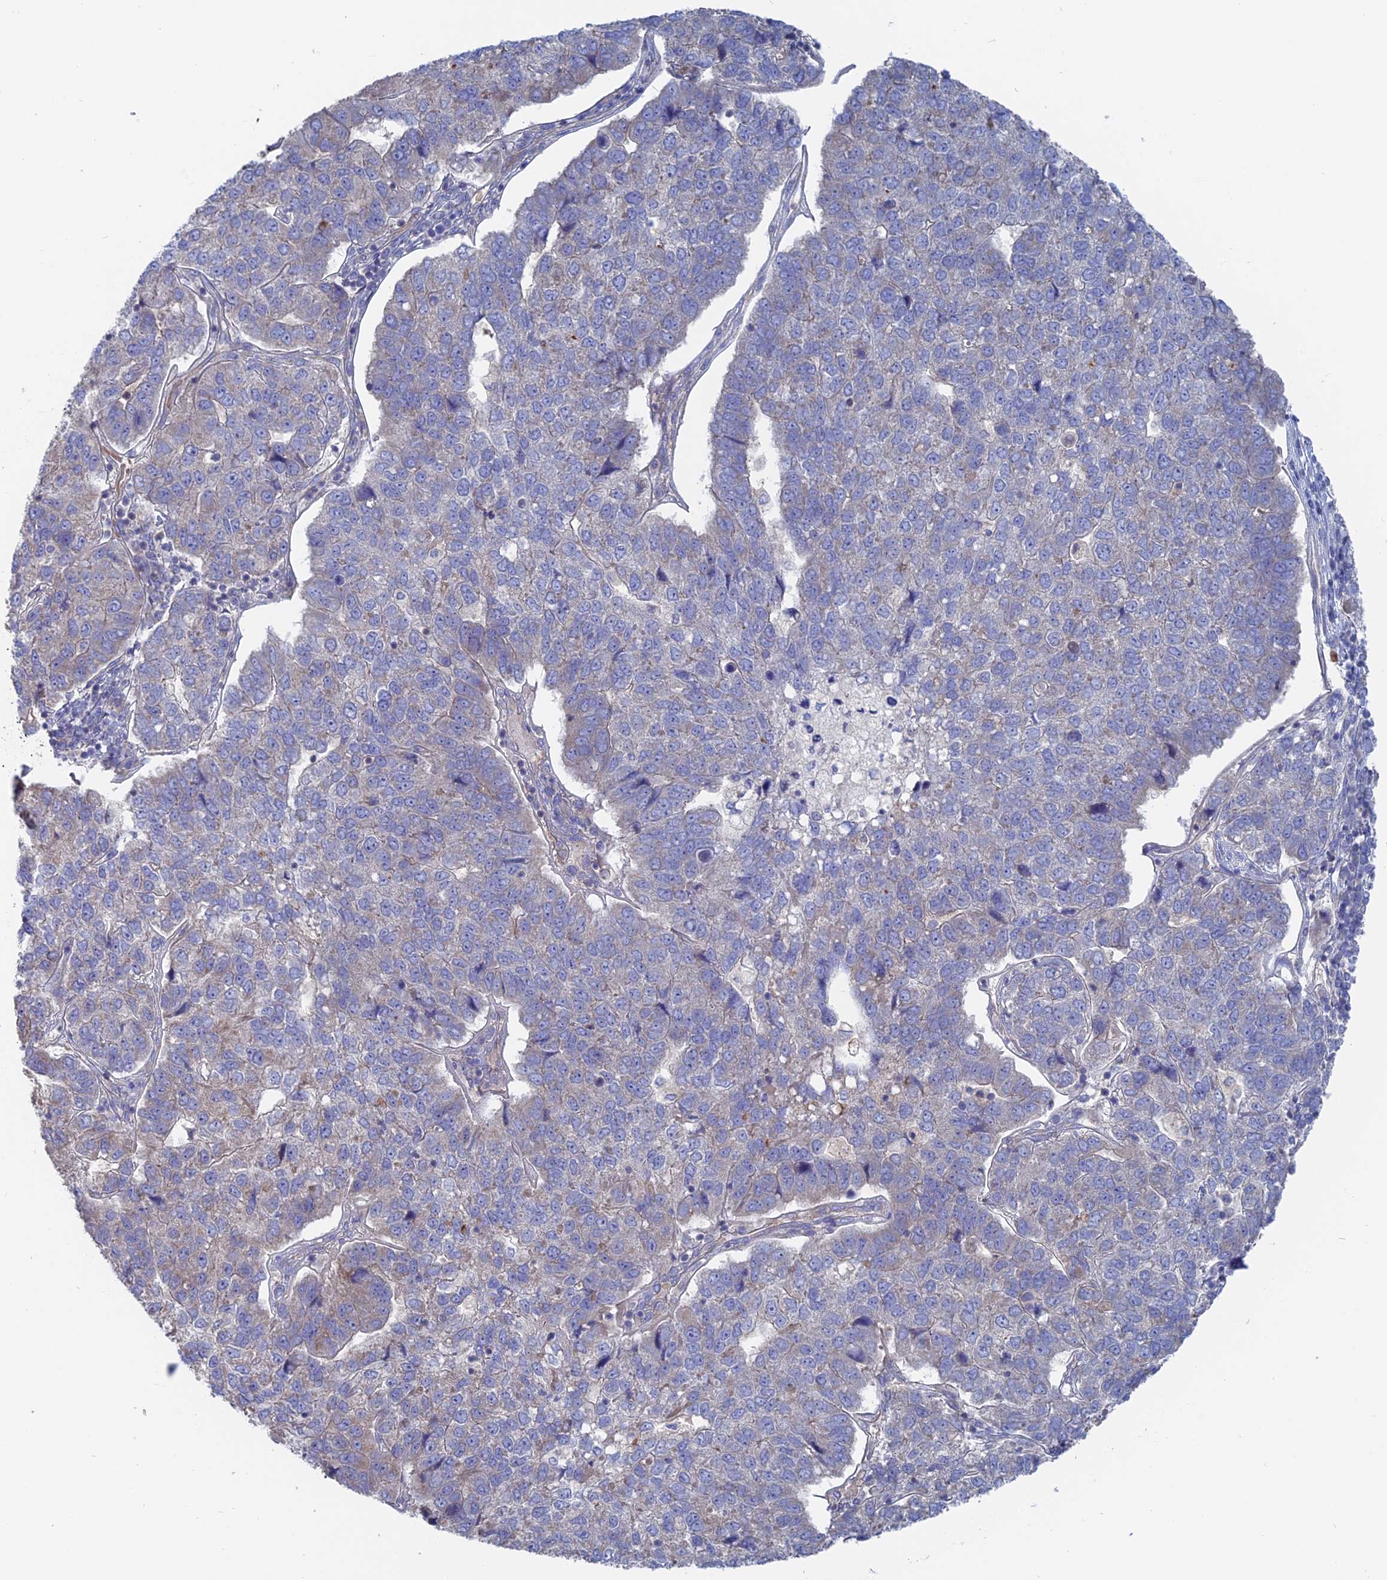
{"staining": {"intensity": "moderate", "quantity": "<25%", "location": "cytoplasmic/membranous"}, "tissue": "pancreatic cancer", "cell_type": "Tumor cells", "image_type": "cancer", "snomed": [{"axis": "morphology", "description": "Adenocarcinoma, NOS"}, {"axis": "topography", "description": "Pancreas"}], "caption": "Immunohistochemical staining of human pancreatic adenocarcinoma demonstrates low levels of moderate cytoplasmic/membranous expression in approximately <25% of tumor cells.", "gene": "TBC1D30", "patient": {"sex": "female", "age": 61}}